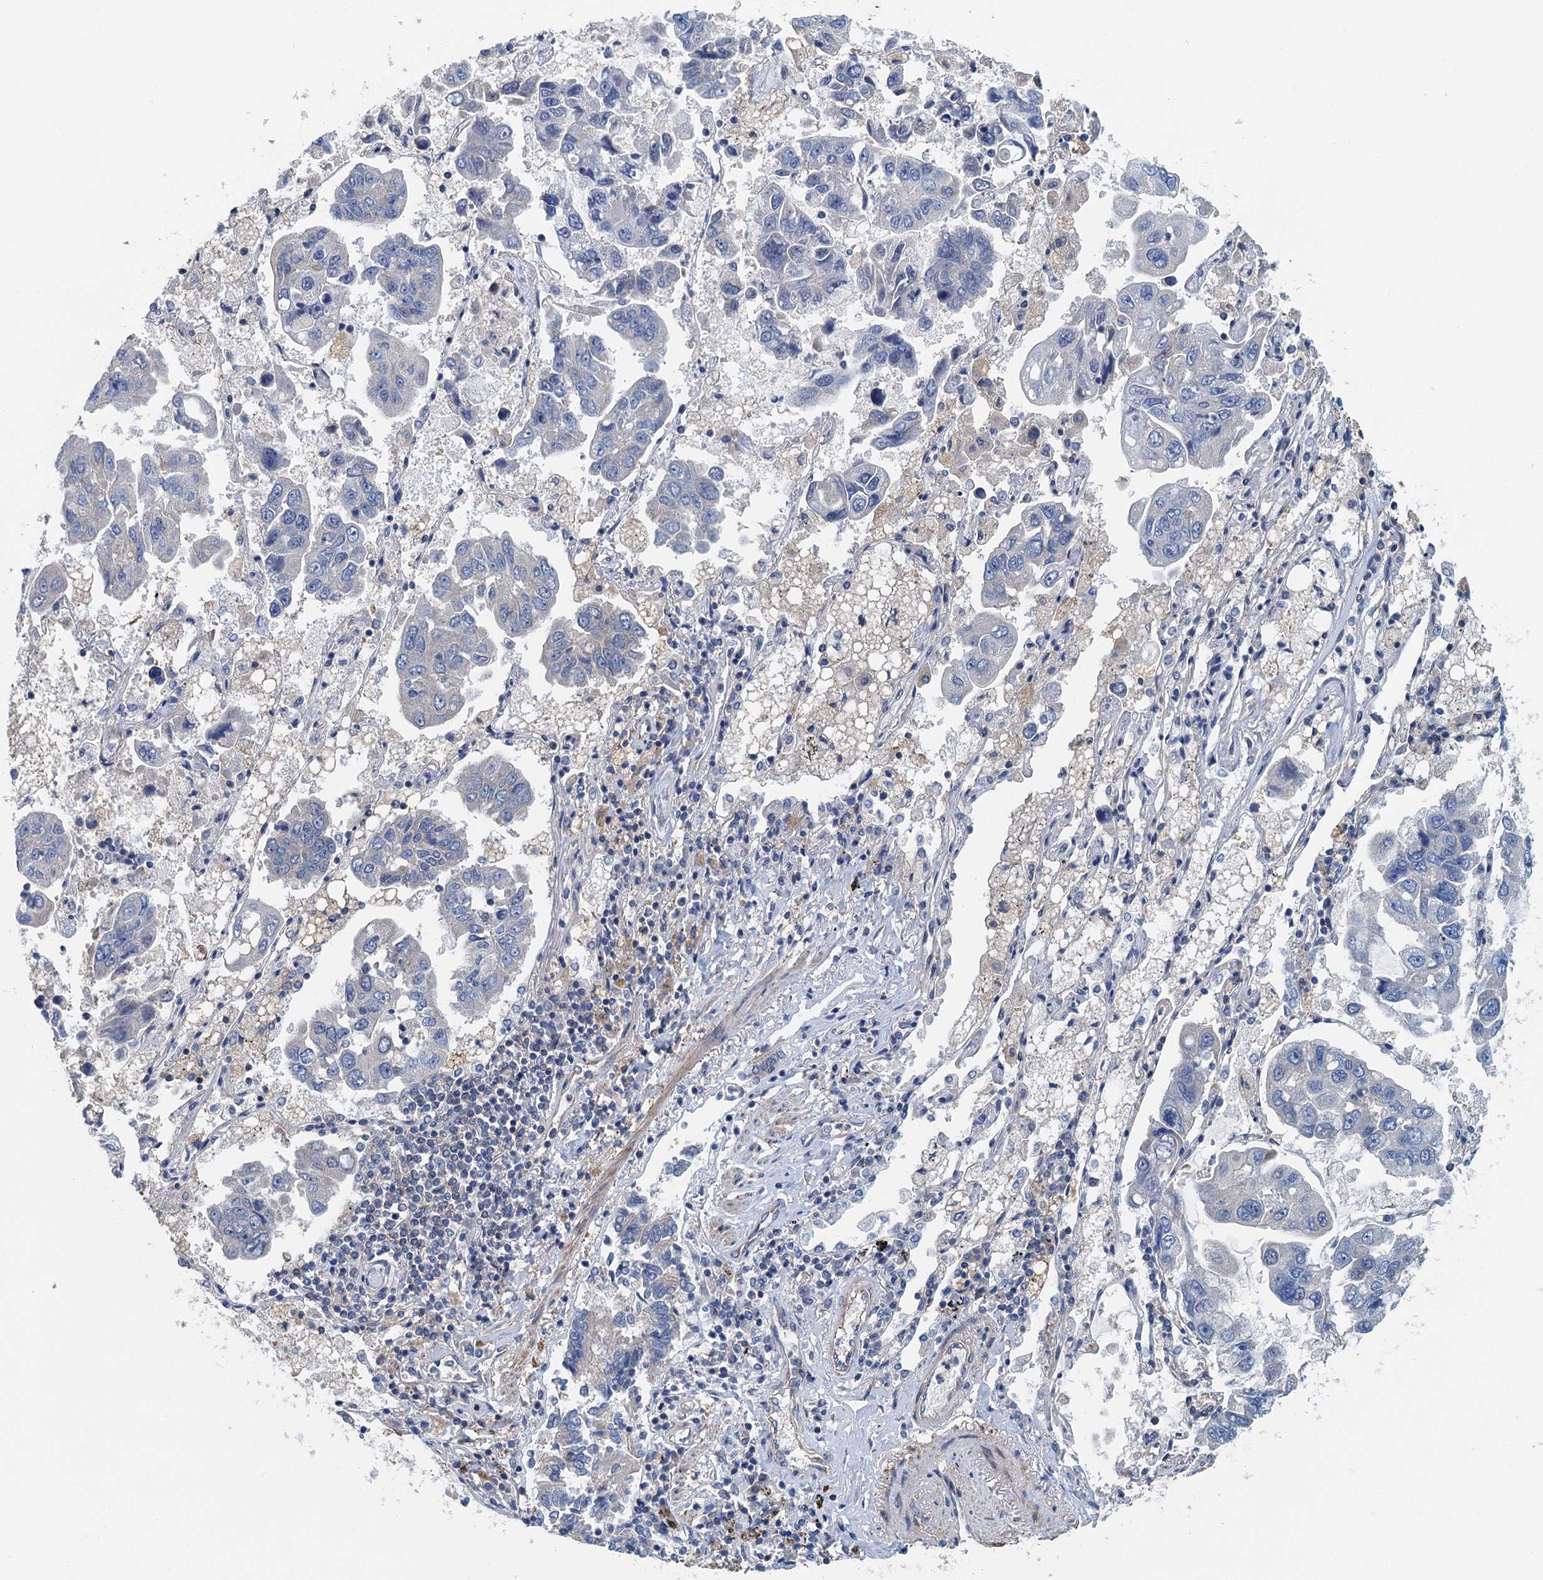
{"staining": {"intensity": "negative", "quantity": "none", "location": "none"}, "tissue": "lung cancer", "cell_type": "Tumor cells", "image_type": "cancer", "snomed": [{"axis": "morphology", "description": "Adenocarcinoma, NOS"}, {"axis": "topography", "description": "Lung"}], "caption": "Human lung cancer (adenocarcinoma) stained for a protein using IHC shows no expression in tumor cells.", "gene": "PPP1R14D", "patient": {"sex": "male", "age": 64}}